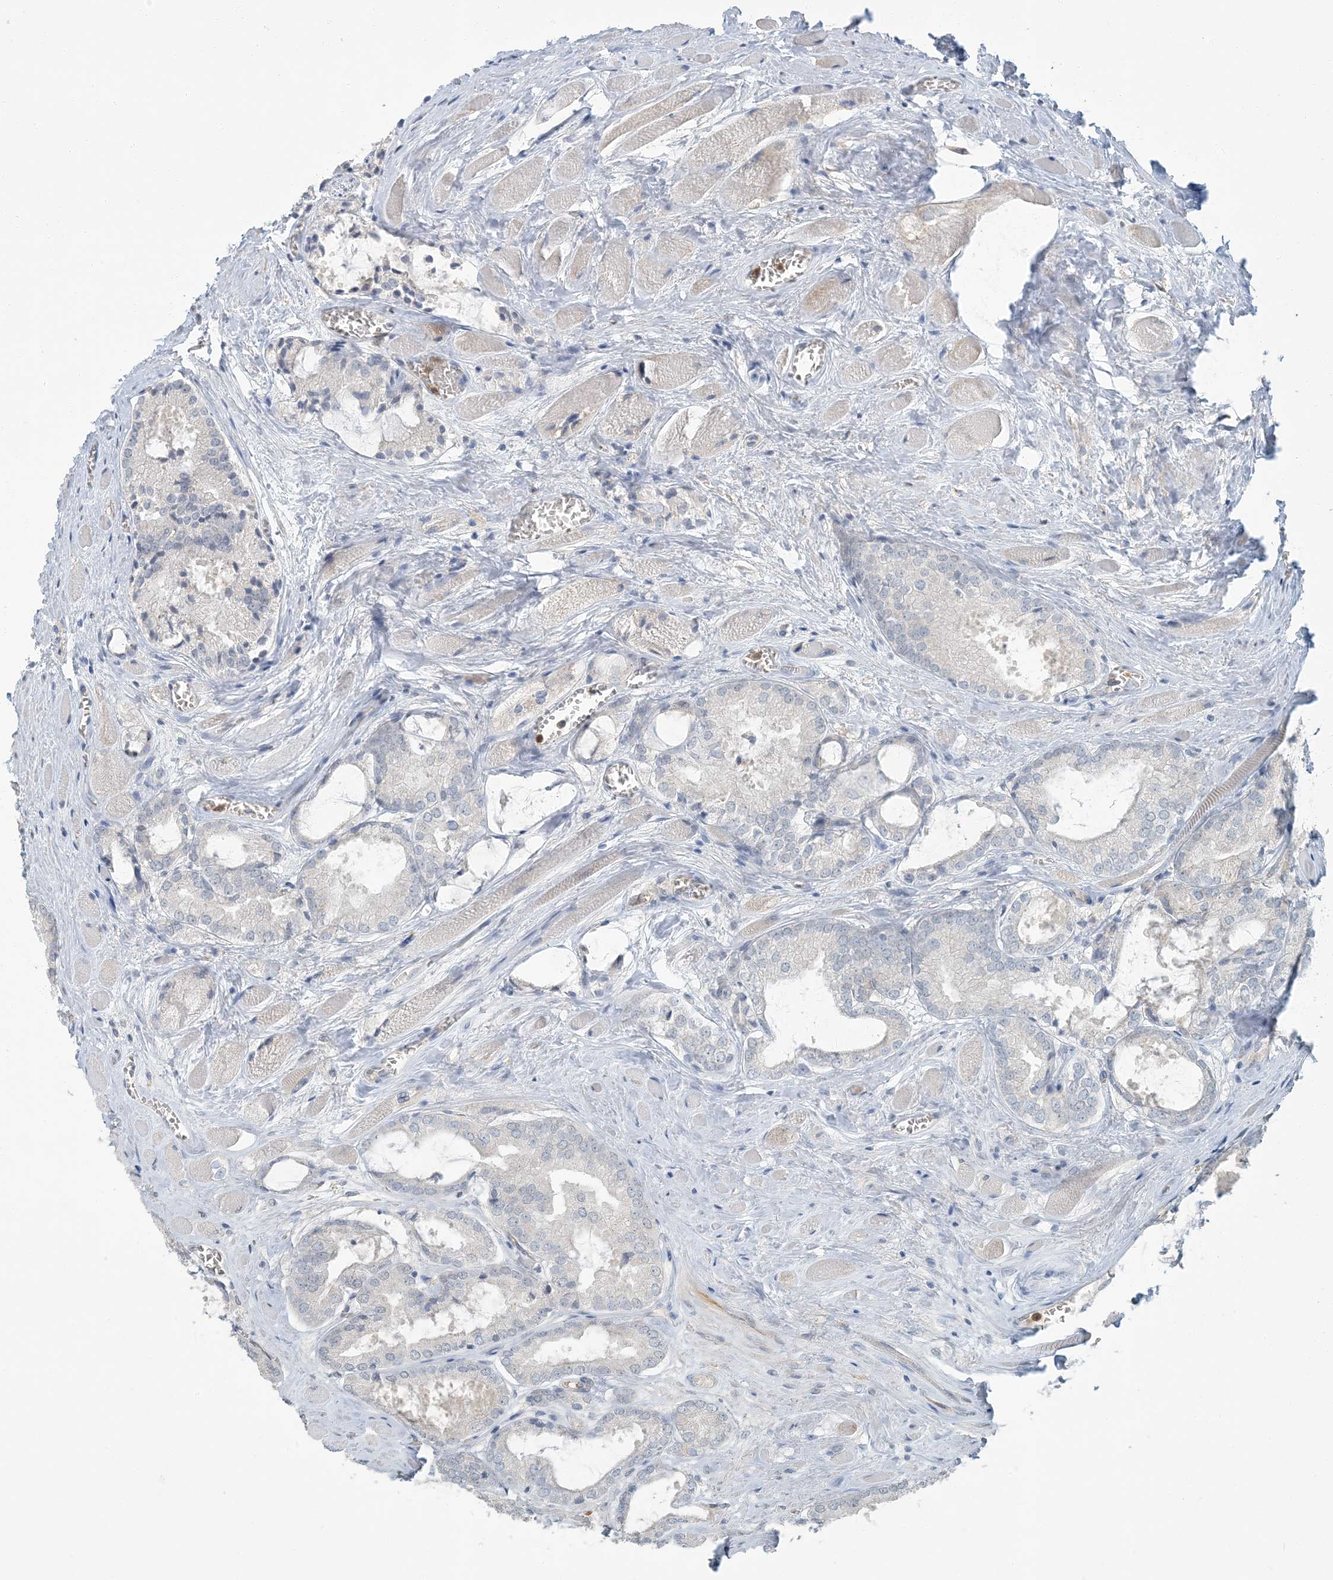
{"staining": {"intensity": "negative", "quantity": "none", "location": "none"}, "tissue": "prostate cancer", "cell_type": "Tumor cells", "image_type": "cancer", "snomed": [{"axis": "morphology", "description": "Adenocarcinoma, Low grade"}, {"axis": "topography", "description": "Prostate"}], "caption": "Immunohistochemistry (IHC) photomicrograph of human low-grade adenocarcinoma (prostate) stained for a protein (brown), which exhibits no staining in tumor cells.", "gene": "EPHA4", "patient": {"sex": "male", "age": 67}}